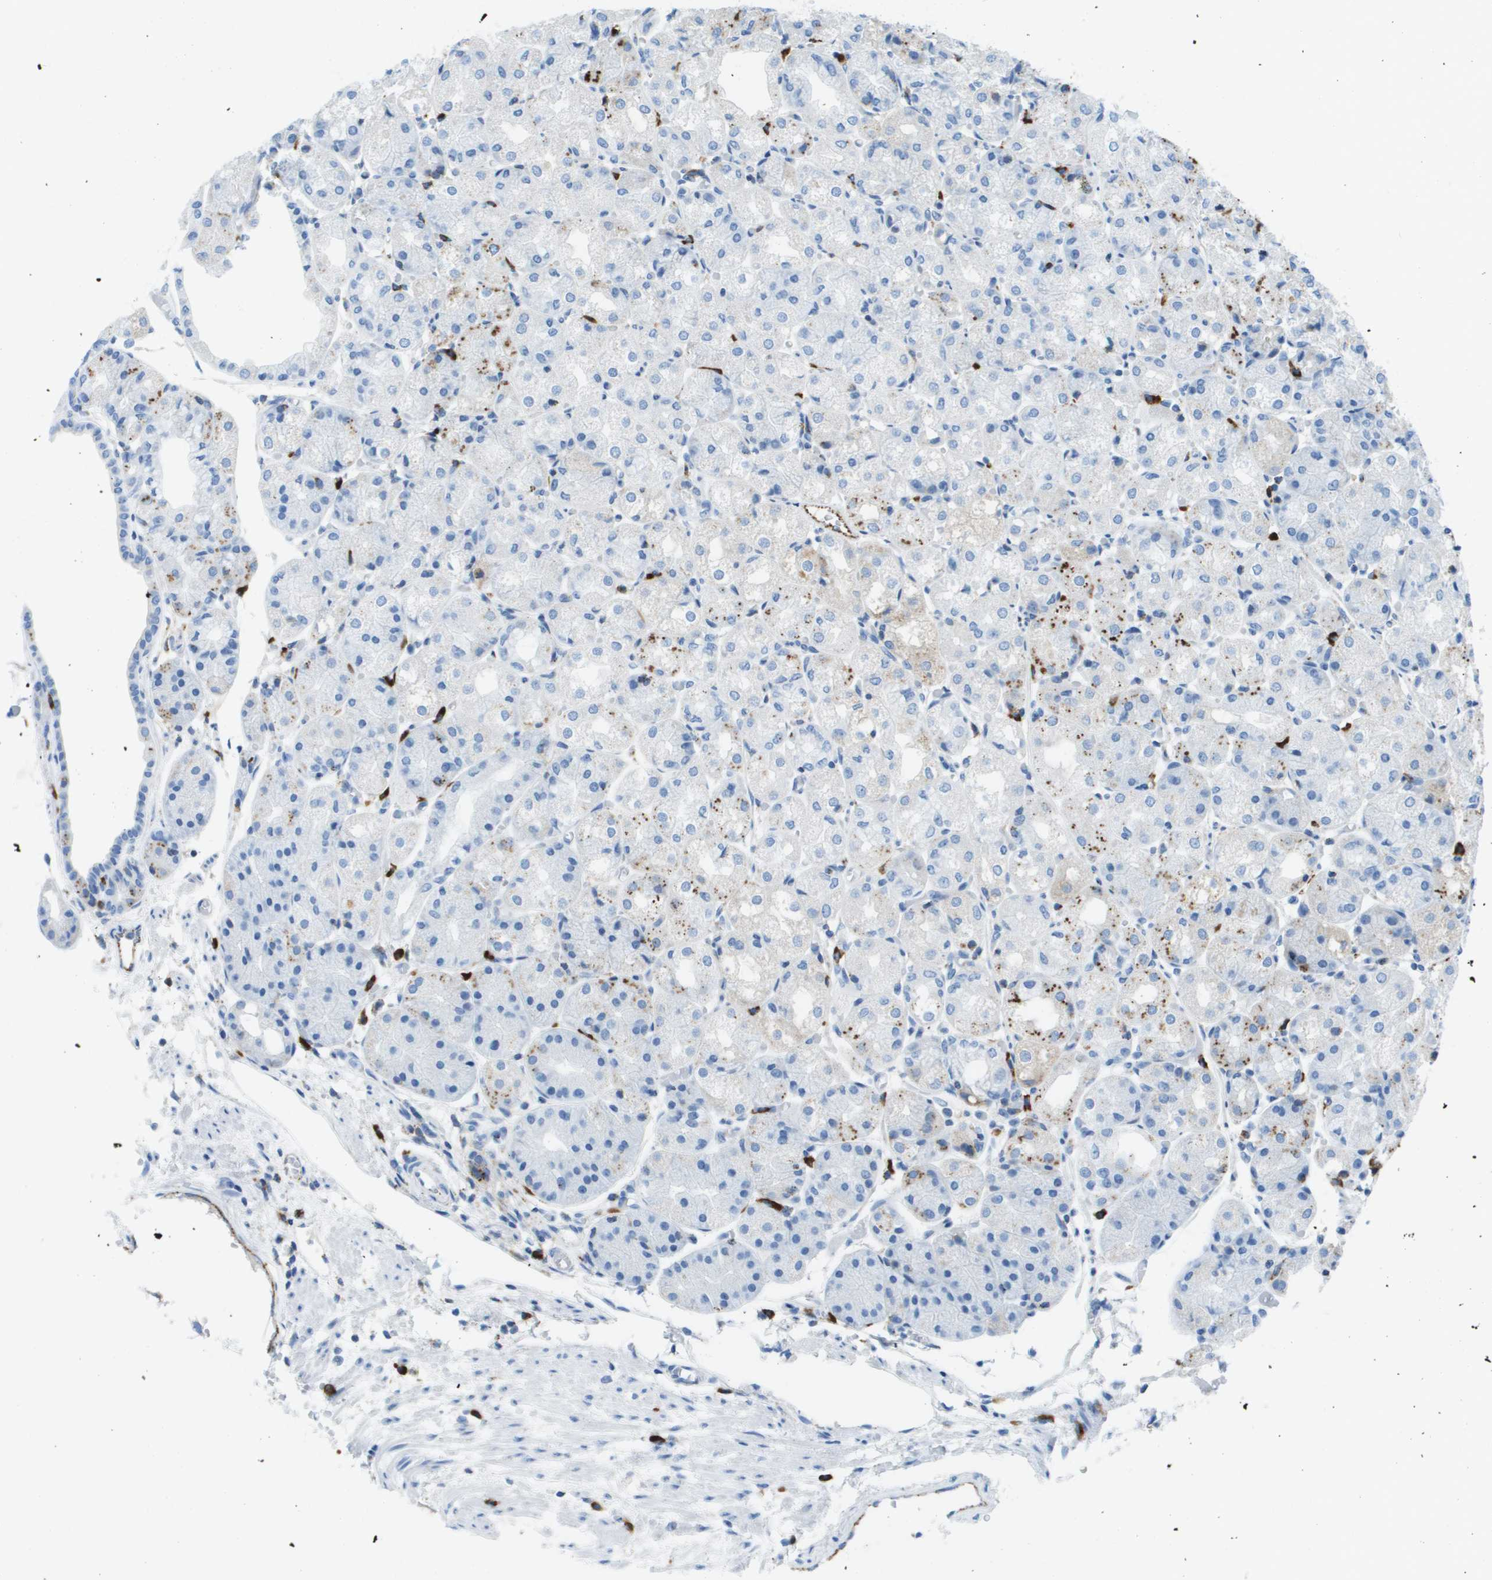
{"staining": {"intensity": "moderate", "quantity": "<25%", "location": "cytoplasmic/membranous"}, "tissue": "stomach", "cell_type": "Glandular cells", "image_type": "normal", "snomed": [{"axis": "morphology", "description": "Normal tissue, NOS"}, {"axis": "topography", "description": "Stomach, upper"}], "caption": "An image of stomach stained for a protein shows moderate cytoplasmic/membranous brown staining in glandular cells. Nuclei are stained in blue.", "gene": "PRCP", "patient": {"sex": "male", "age": 72}}